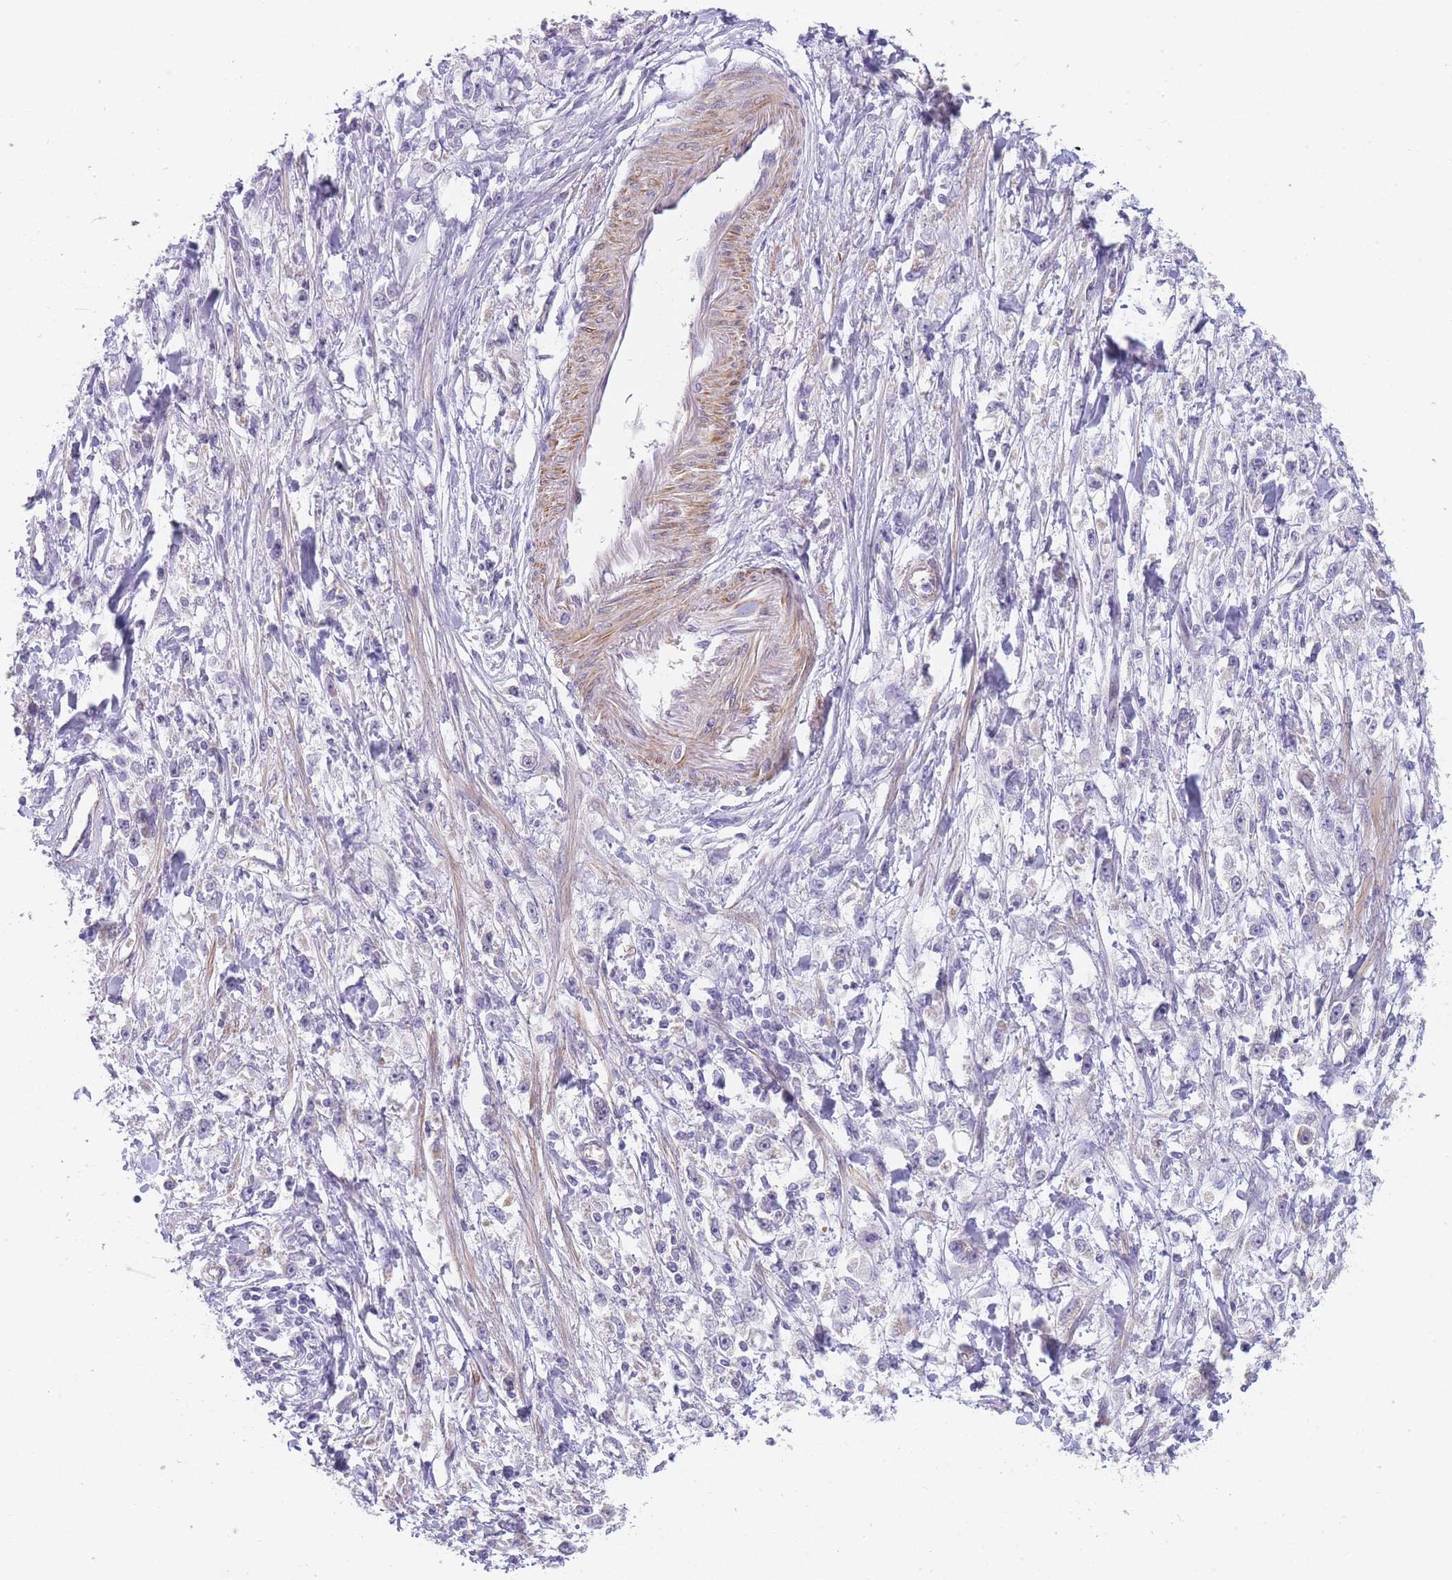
{"staining": {"intensity": "negative", "quantity": "none", "location": "none"}, "tissue": "stomach cancer", "cell_type": "Tumor cells", "image_type": "cancer", "snomed": [{"axis": "morphology", "description": "Adenocarcinoma, NOS"}, {"axis": "topography", "description": "Stomach"}], "caption": "High power microscopy micrograph of an immunohistochemistry (IHC) image of adenocarcinoma (stomach), revealing no significant positivity in tumor cells.", "gene": "SMPD4", "patient": {"sex": "female", "age": 59}}